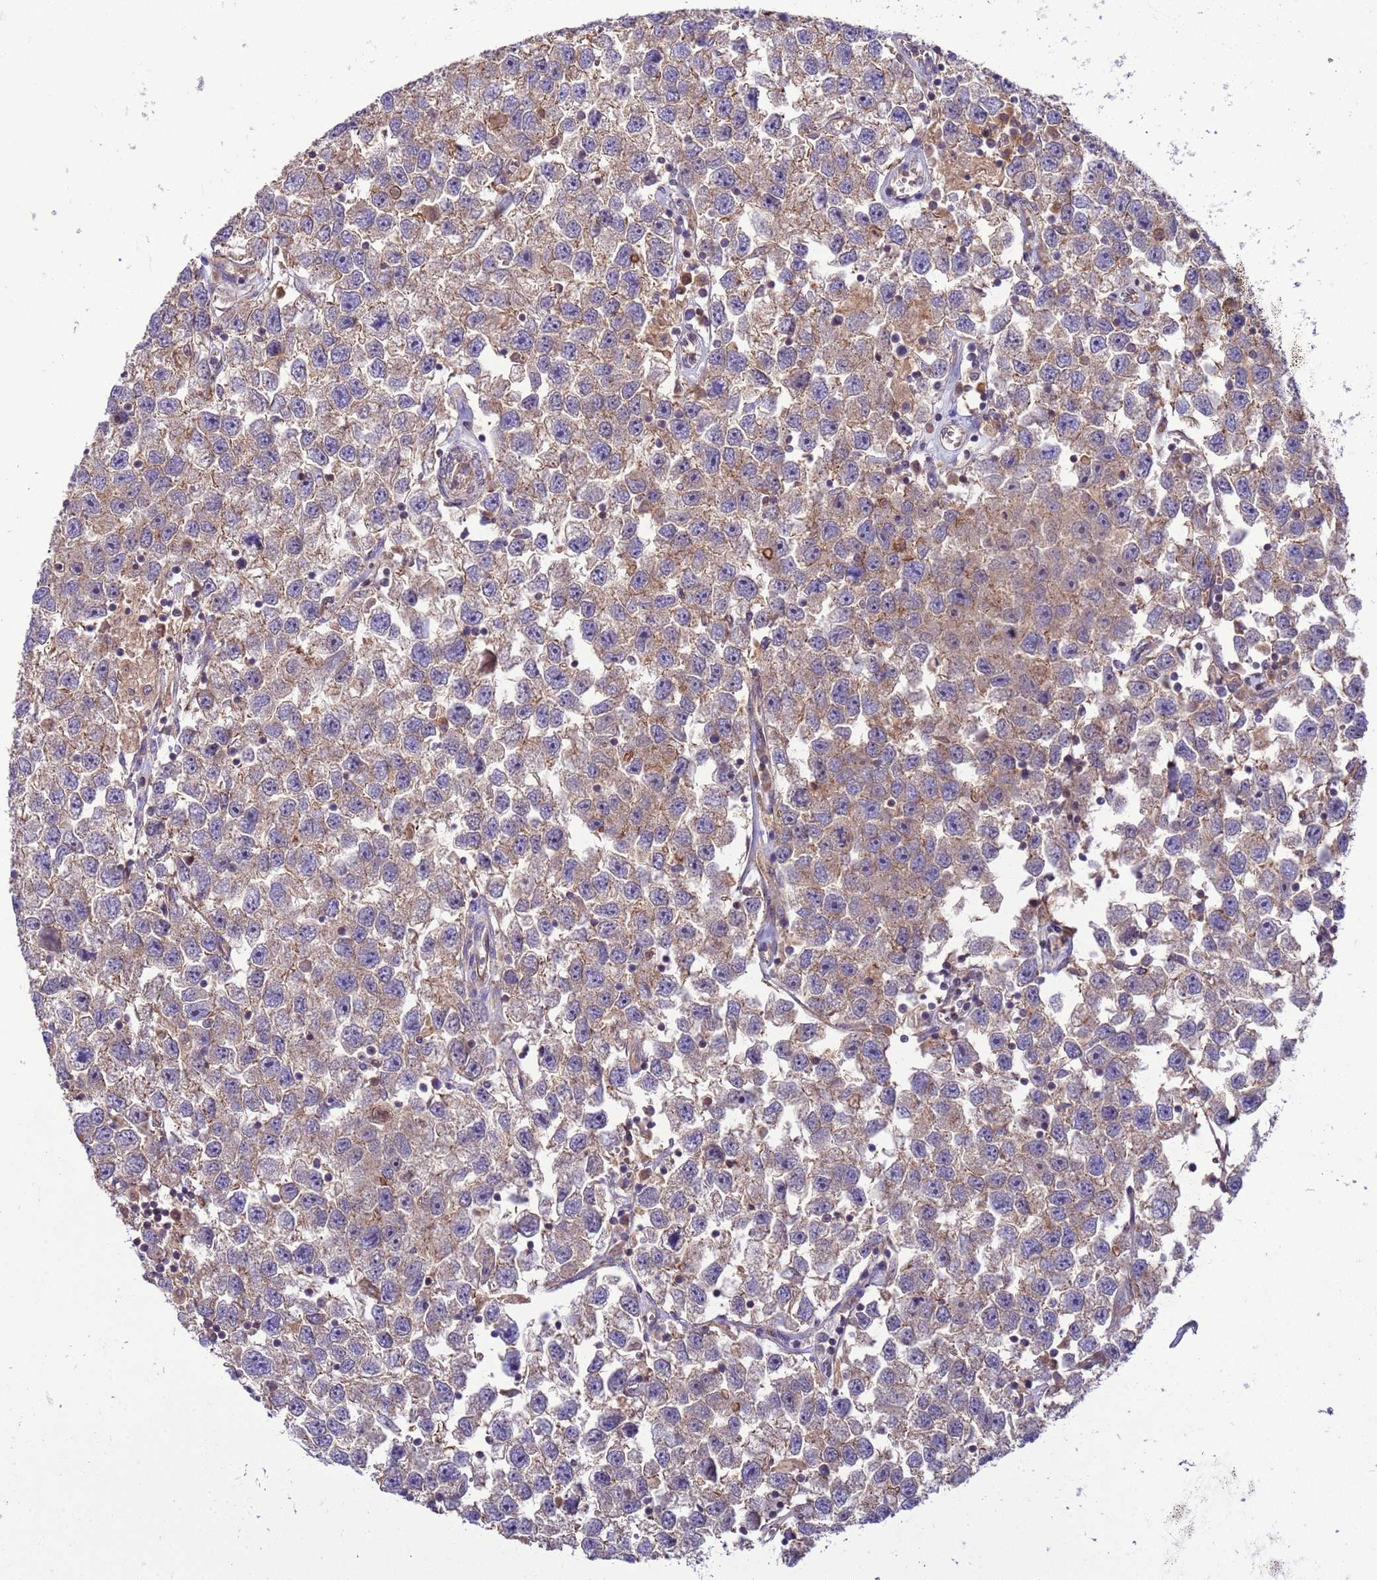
{"staining": {"intensity": "weak", "quantity": "25%-75%", "location": "cytoplasmic/membranous"}, "tissue": "testis cancer", "cell_type": "Tumor cells", "image_type": "cancer", "snomed": [{"axis": "morphology", "description": "Seminoma, NOS"}, {"axis": "topography", "description": "Testis"}], "caption": "Brown immunohistochemical staining in testis cancer (seminoma) shows weak cytoplasmic/membranous expression in approximately 25%-75% of tumor cells.", "gene": "SMCO3", "patient": {"sex": "male", "age": 26}}